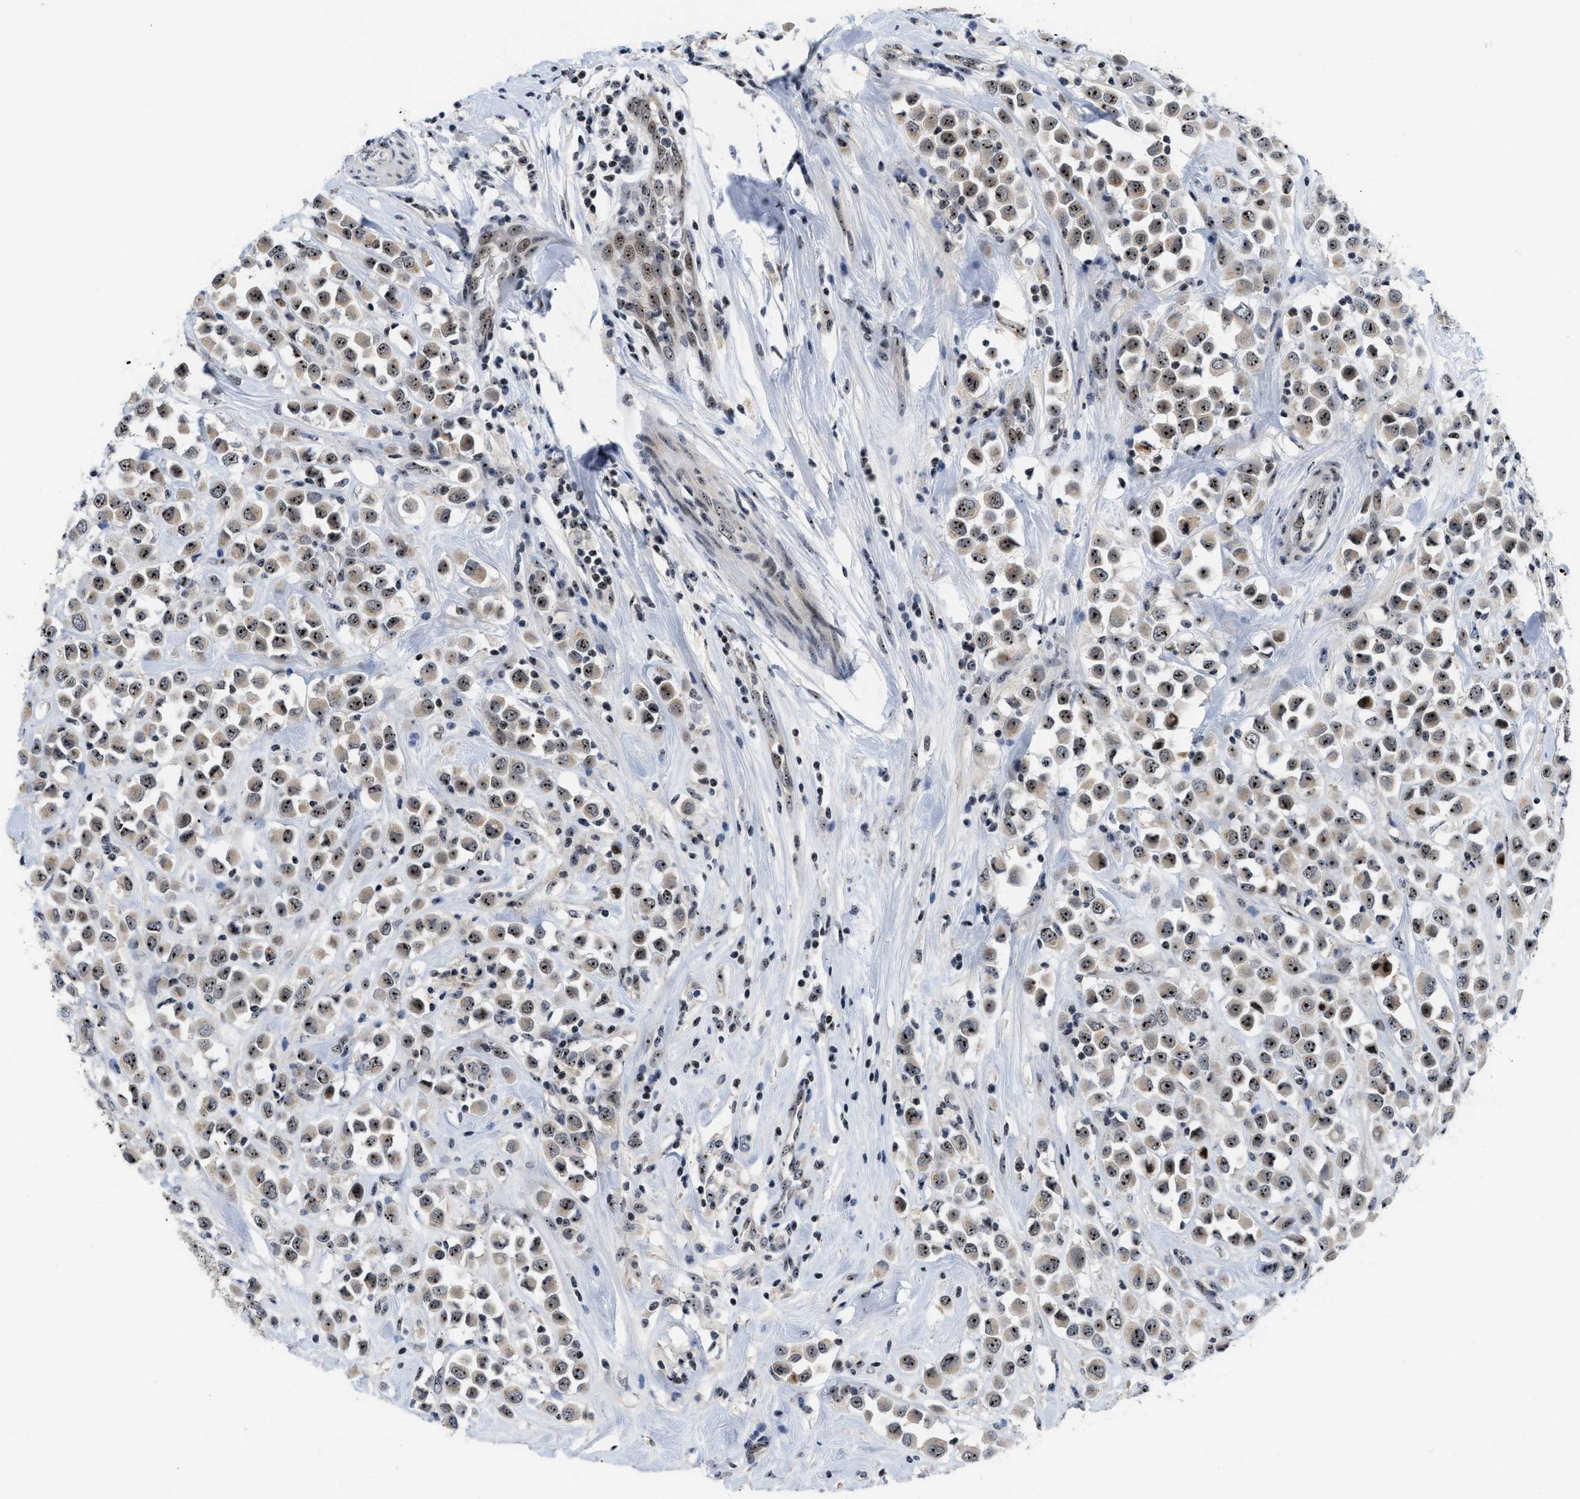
{"staining": {"intensity": "moderate", "quantity": ">75%", "location": "nuclear"}, "tissue": "breast cancer", "cell_type": "Tumor cells", "image_type": "cancer", "snomed": [{"axis": "morphology", "description": "Duct carcinoma"}, {"axis": "topography", "description": "Breast"}], "caption": "IHC micrograph of neoplastic tissue: breast cancer stained using immunohistochemistry demonstrates medium levels of moderate protein expression localized specifically in the nuclear of tumor cells, appearing as a nuclear brown color.", "gene": "NOP58", "patient": {"sex": "female", "age": 61}}